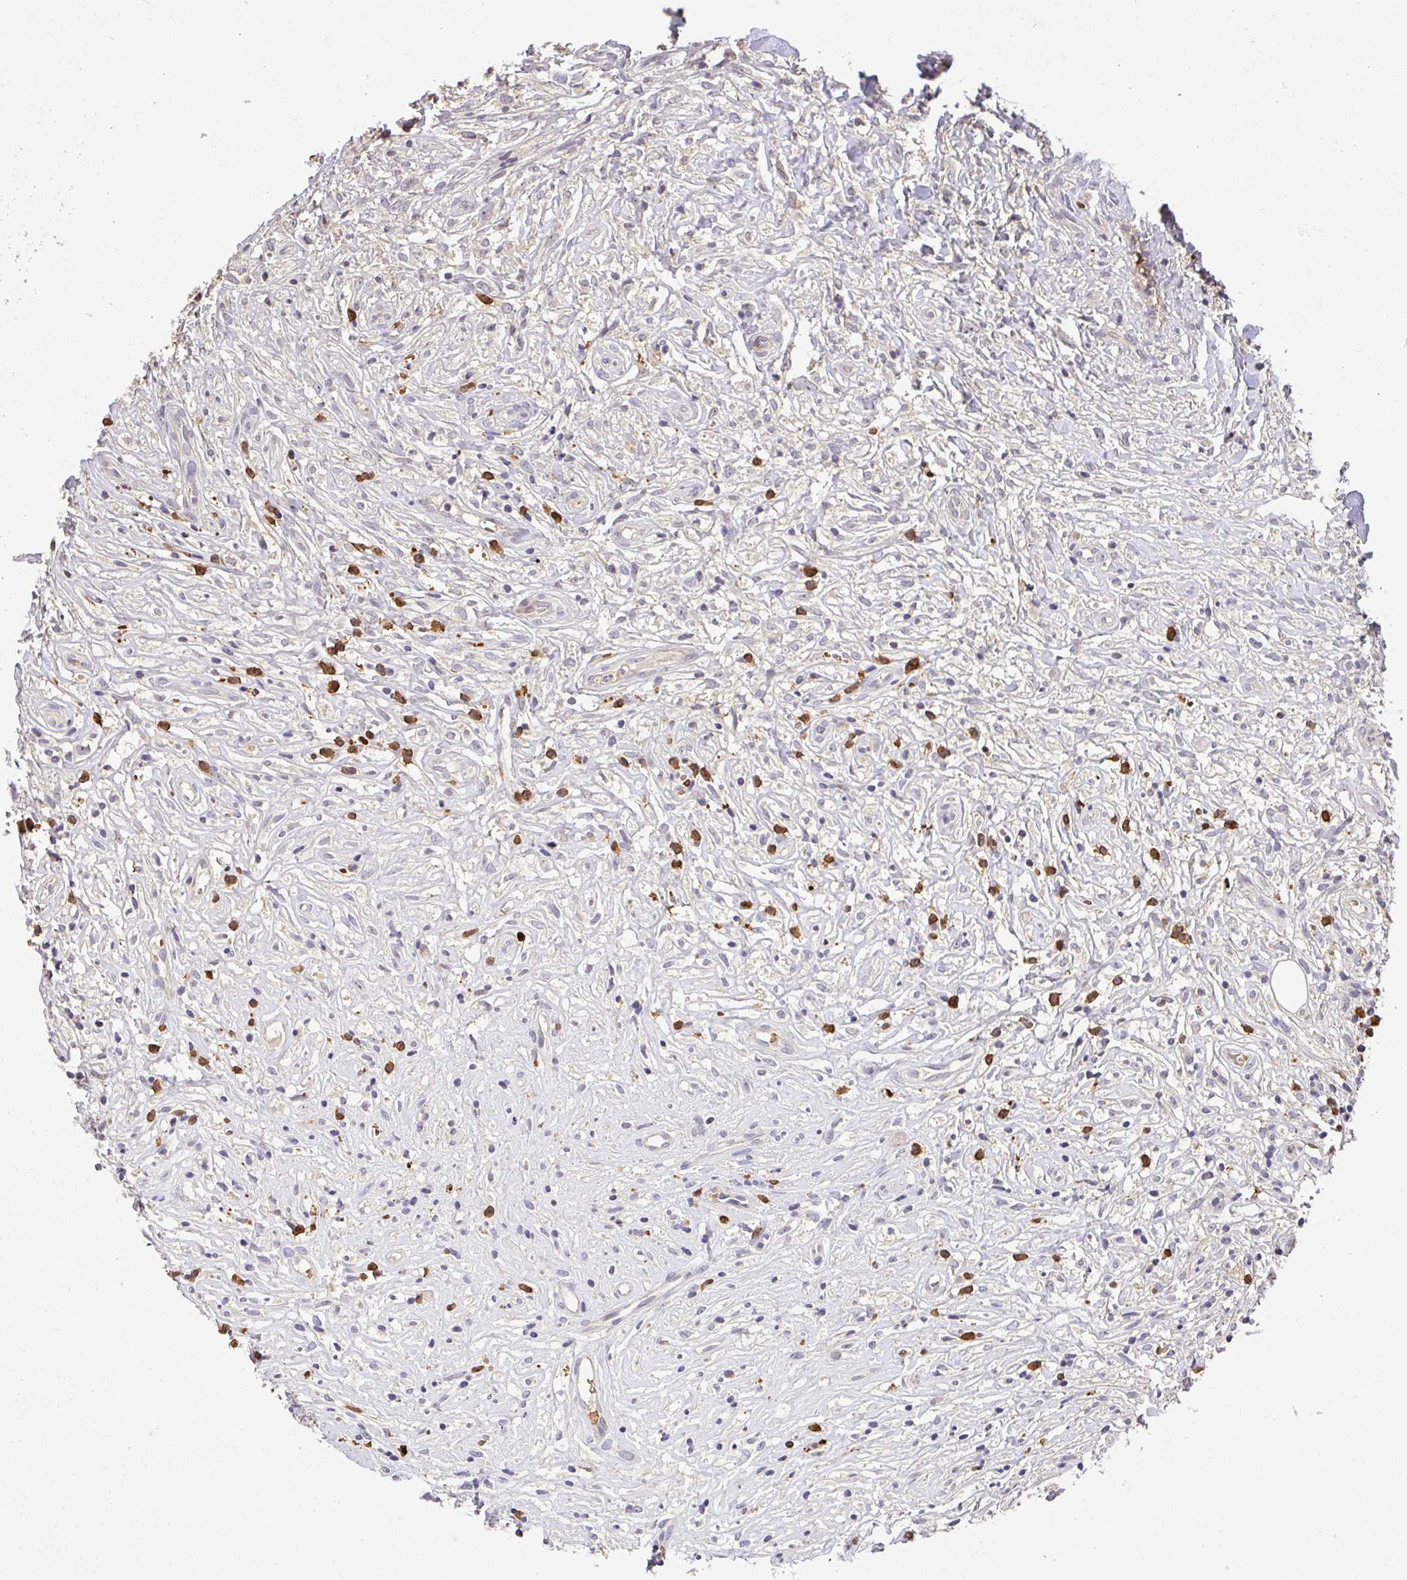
{"staining": {"intensity": "negative", "quantity": "none", "location": "none"}, "tissue": "lymphoma", "cell_type": "Tumor cells", "image_type": "cancer", "snomed": [{"axis": "morphology", "description": "Hodgkin's disease, NOS"}, {"axis": "topography", "description": "No Tissue"}], "caption": "This is a micrograph of immunohistochemistry (IHC) staining of lymphoma, which shows no expression in tumor cells. (DAB (3,3'-diaminobenzidine) immunohistochemistry, high magnification).", "gene": "C1QTNF9B", "patient": {"sex": "female", "age": 21}}